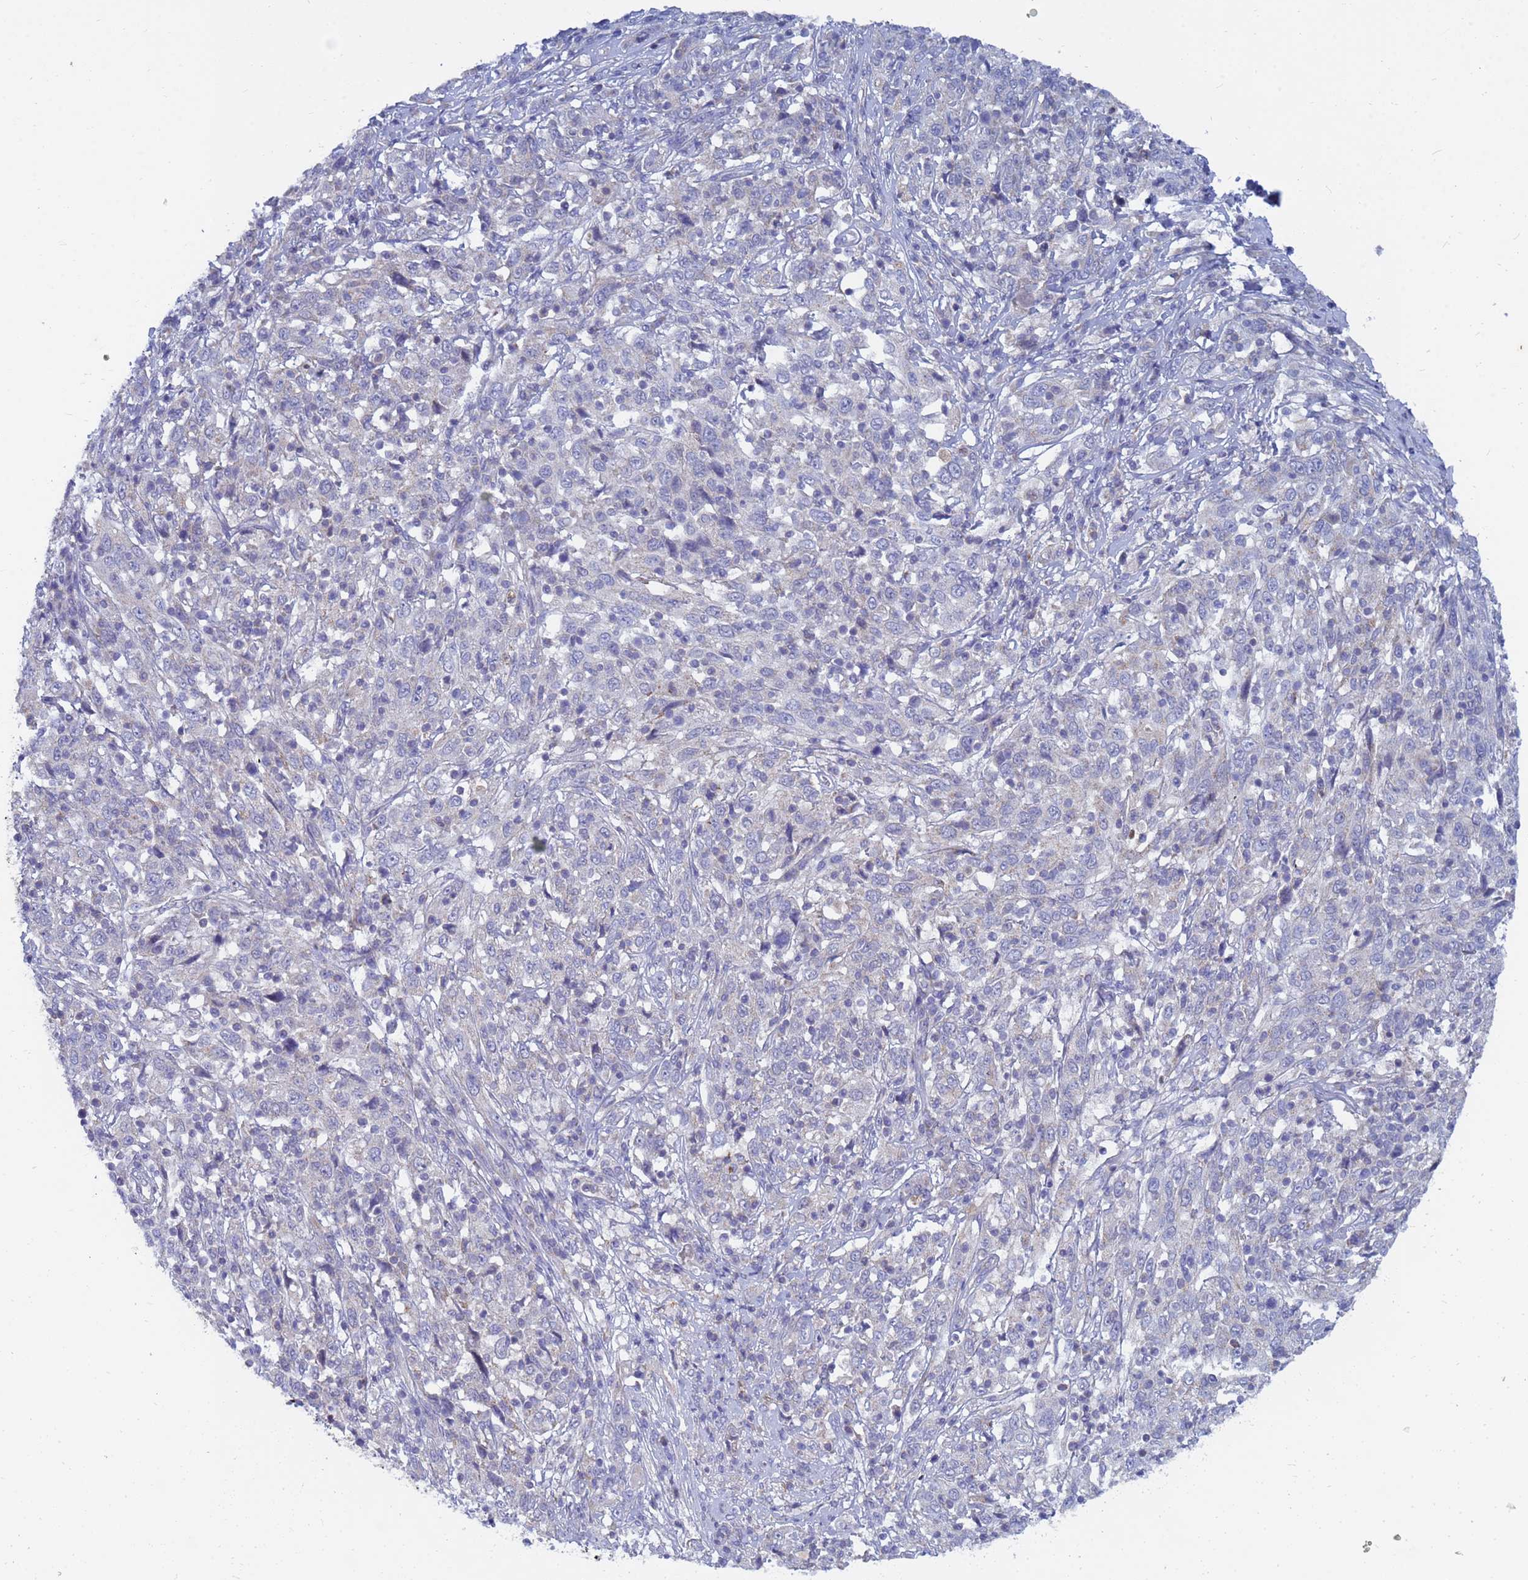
{"staining": {"intensity": "negative", "quantity": "none", "location": "none"}, "tissue": "cervical cancer", "cell_type": "Tumor cells", "image_type": "cancer", "snomed": [{"axis": "morphology", "description": "Squamous cell carcinoma, NOS"}, {"axis": "topography", "description": "Cervix"}], "caption": "High power microscopy image of an IHC image of cervical cancer, revealing no significant expression in tumor cells. (Brightfield microscopy of DAB (3,3'-diaminobenzidine) immunohistochemistry (IHC) at high magnification).", "gene": "SDR39U1", "patient": {"sex": "female", "age": 46}}